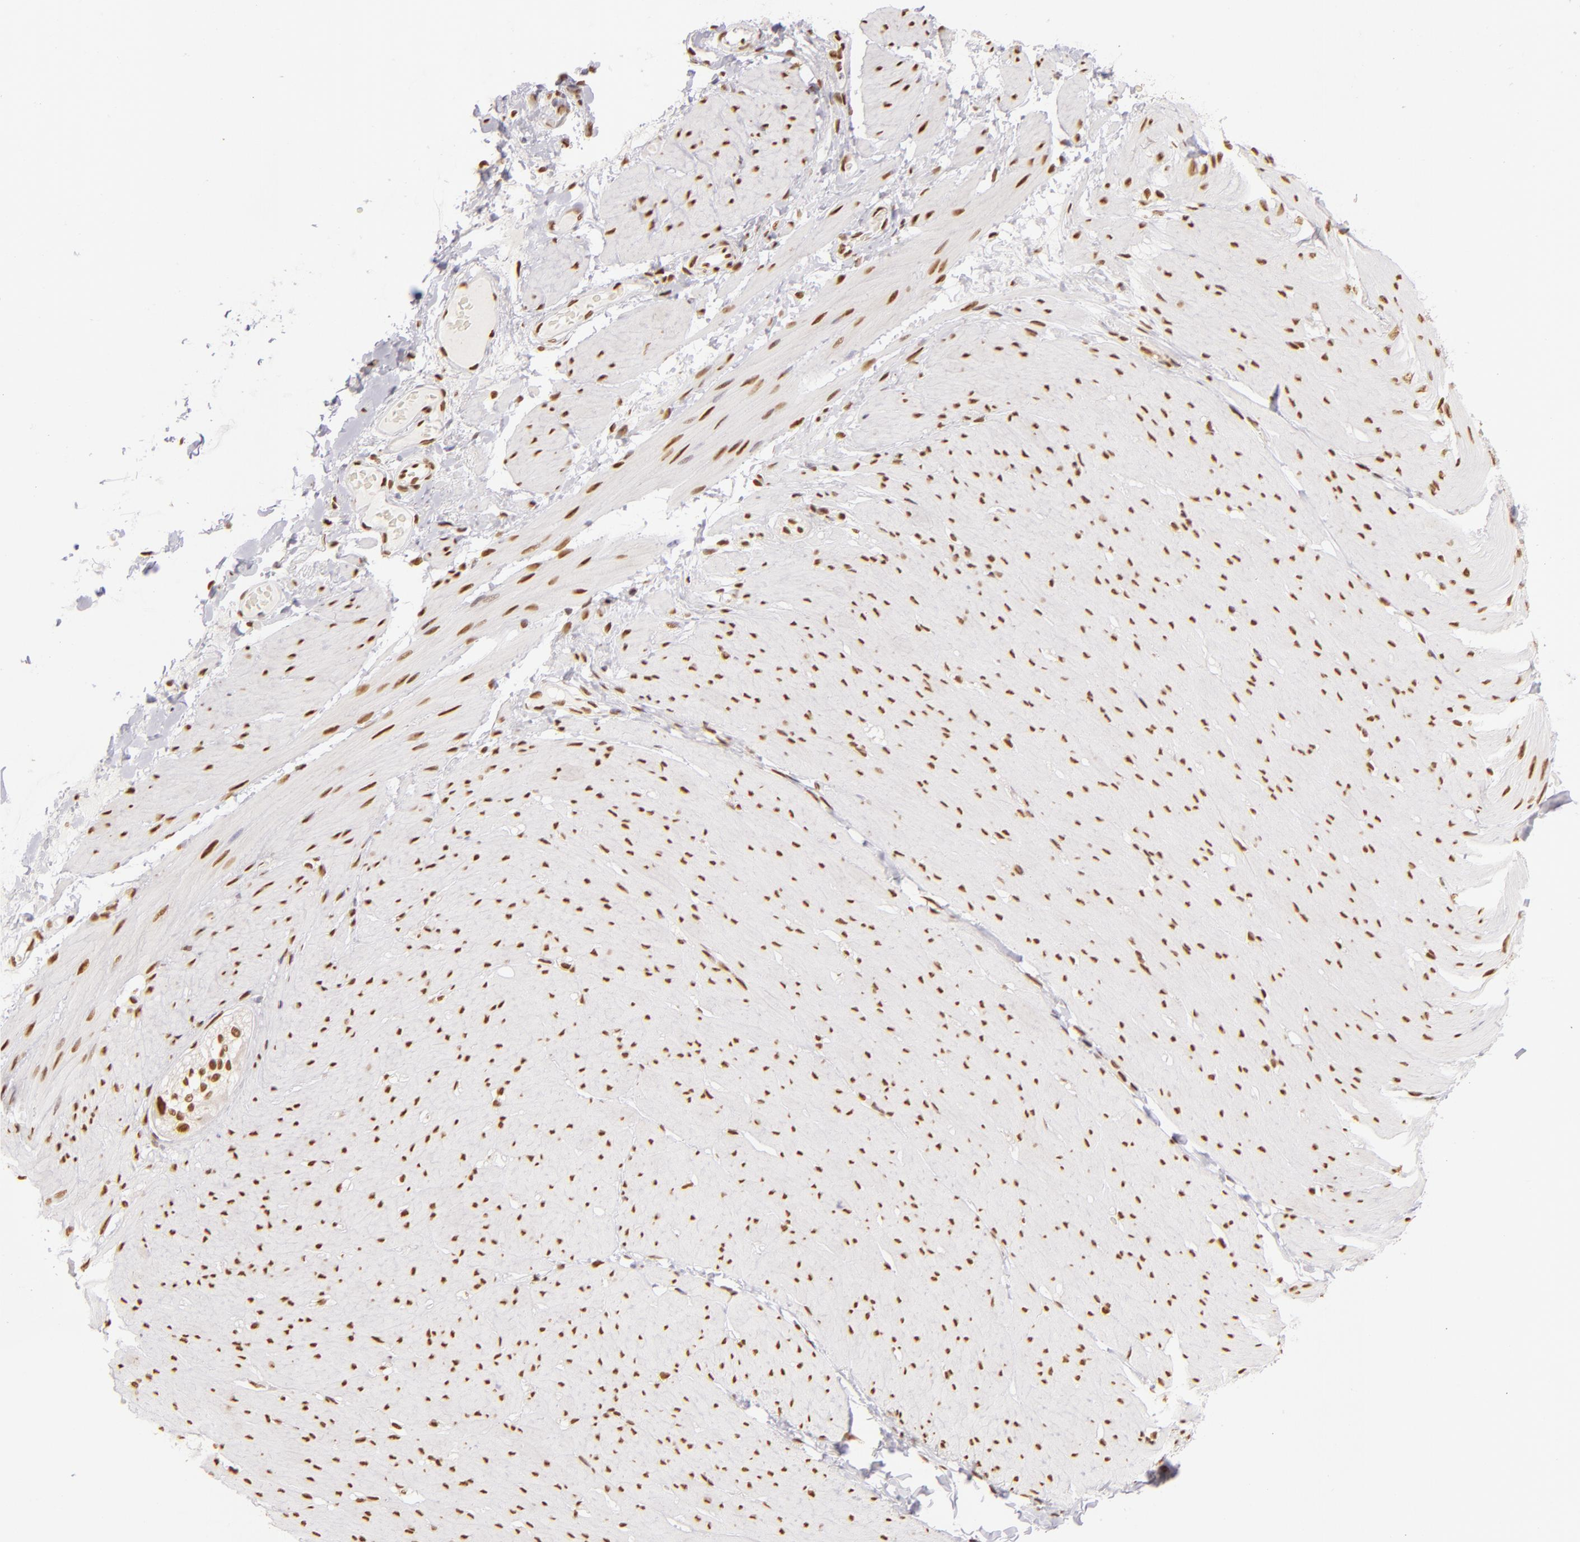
{"staining": {"intensity": "moderate", "quantity": ">75%", "location": "nuclear"}, "tissue": "smooth muscle", "cell_type": "Smooth muscle cells", "image_type": "normal", "snomed": [{"axis": "morphology", "description": "Normal tissue, NOS"}, {"axis": "topography", "description": "Smooth muscle"}, {"axis": "topography", "description": "Colon"}], "caption": "Protein positivity by IHC reveals moderate nuclear expression in about >75% of smooth muscle cells in benign smooth muscle. Nuclei are stained in blue.", "gene": "PAPOLA", "patient": {"sex": "male", "age": 67}}